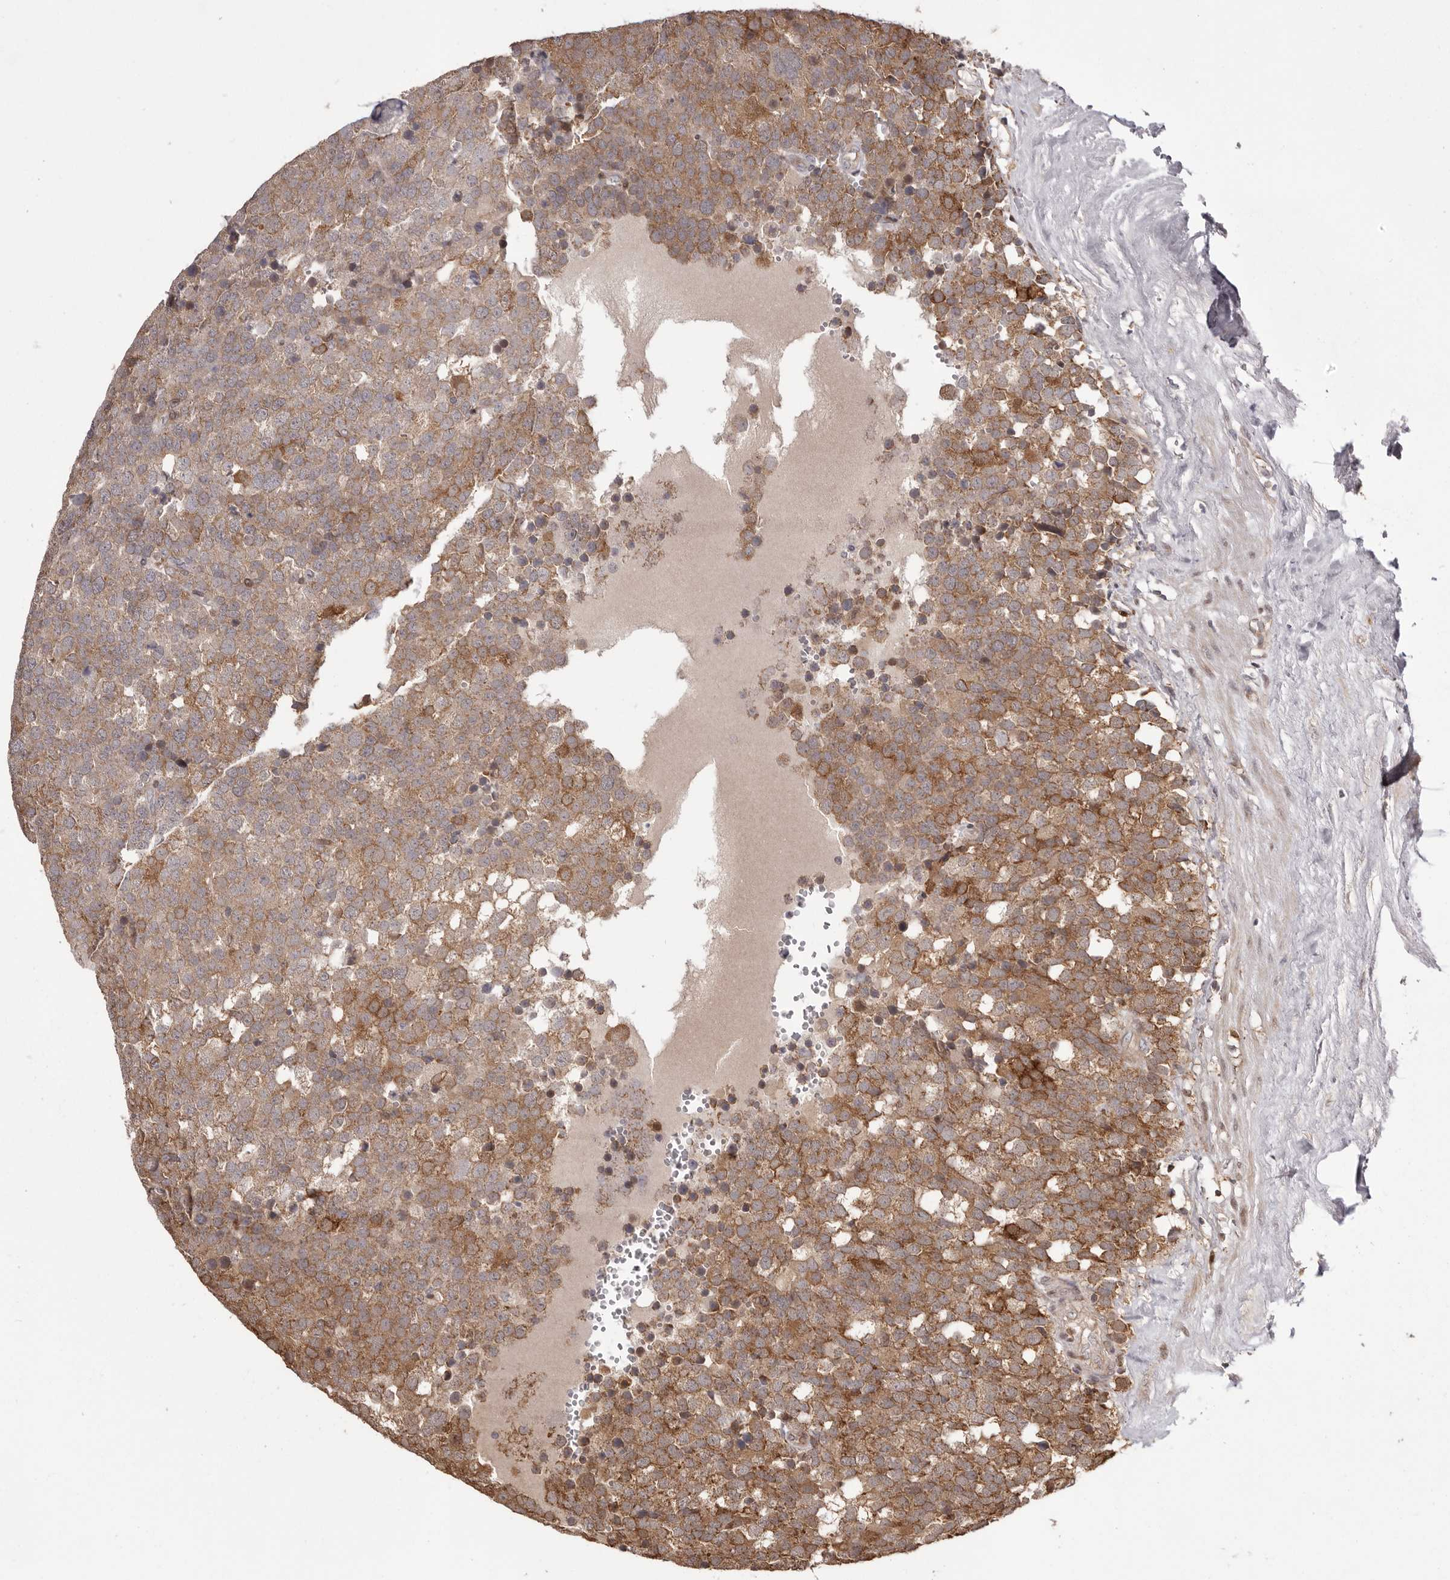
{"staining": {"intensity": "moderate", "quantity": ">75%", "location": "cytoplasmic/membranous"}, "tissue": "testis cancer", "cell_type": "Tumor cells", "image_type": "cancer", "snomed": [{"axis": "morphology", "description": "Seminoma, NOS"}, {"axis": "topography", "description": "Testis"}], "caption": "Moderate cytoplasmic/membranous expression for a protein is identified in approximately >75% of tumor cells of seminoma (testis) using IHC.", "gene": "GFOD1", "patient": {"sex": "male", "age": 71}}